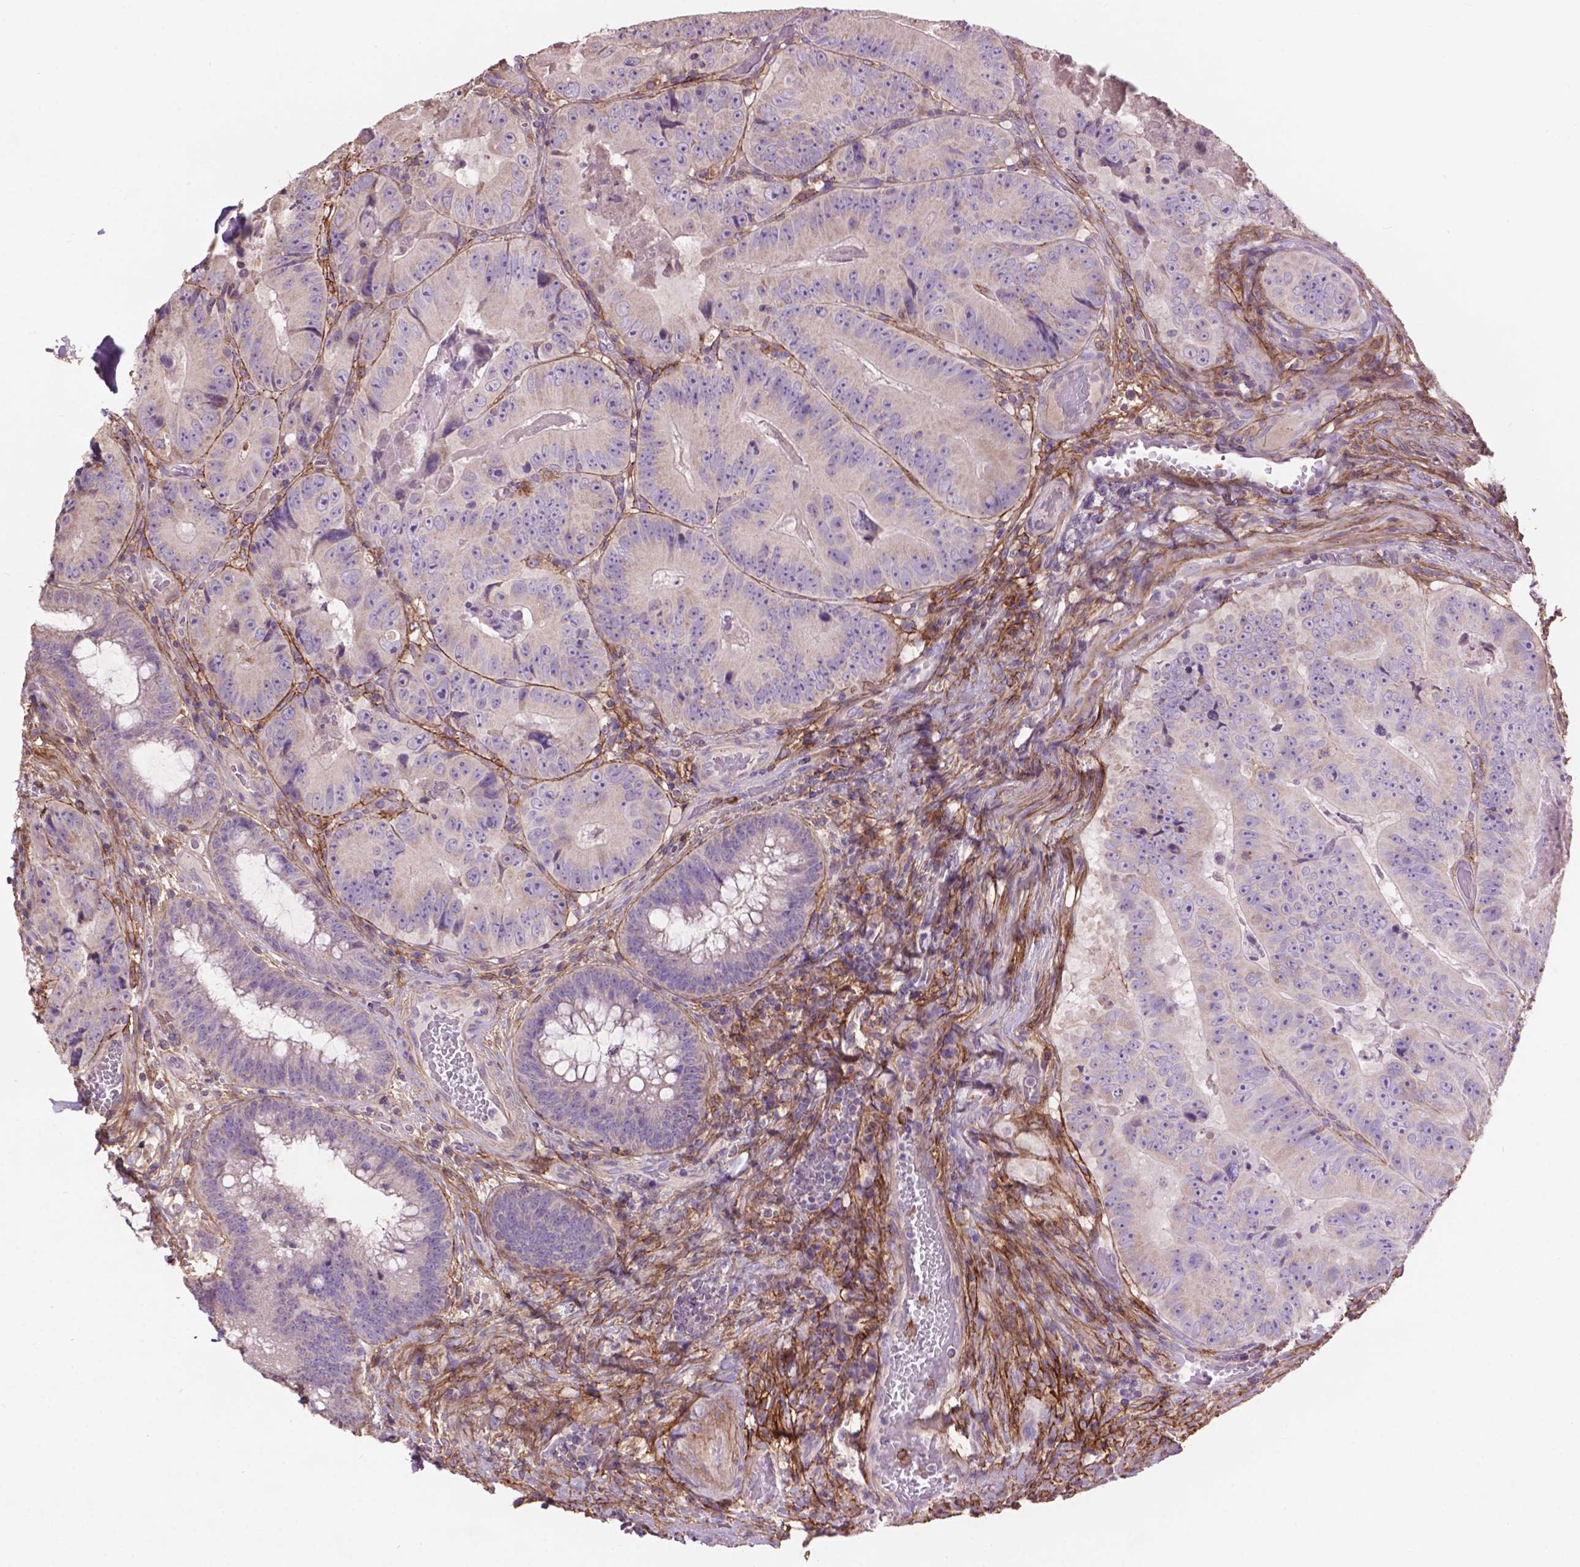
{"staining": {"intensity": "negative", "quantity": "none", "location": "none"}, "tissue": "colorectal cancer", "cell_type": "Tumor cells", "image_type": "cancer", "snomed": [{"axis": "morphology", "description": "Adenocarcinoma, NOS"}, {"axis": "topography", "description": "Colon"}], "caption": "Adenocarcinoma (colorectal) stained for a protein using immunohistochemistry (IHC) exhibits no positivity tumor cells.", "gene": "LRRC3C", "patient": {"sex": "female", "age": 86}}